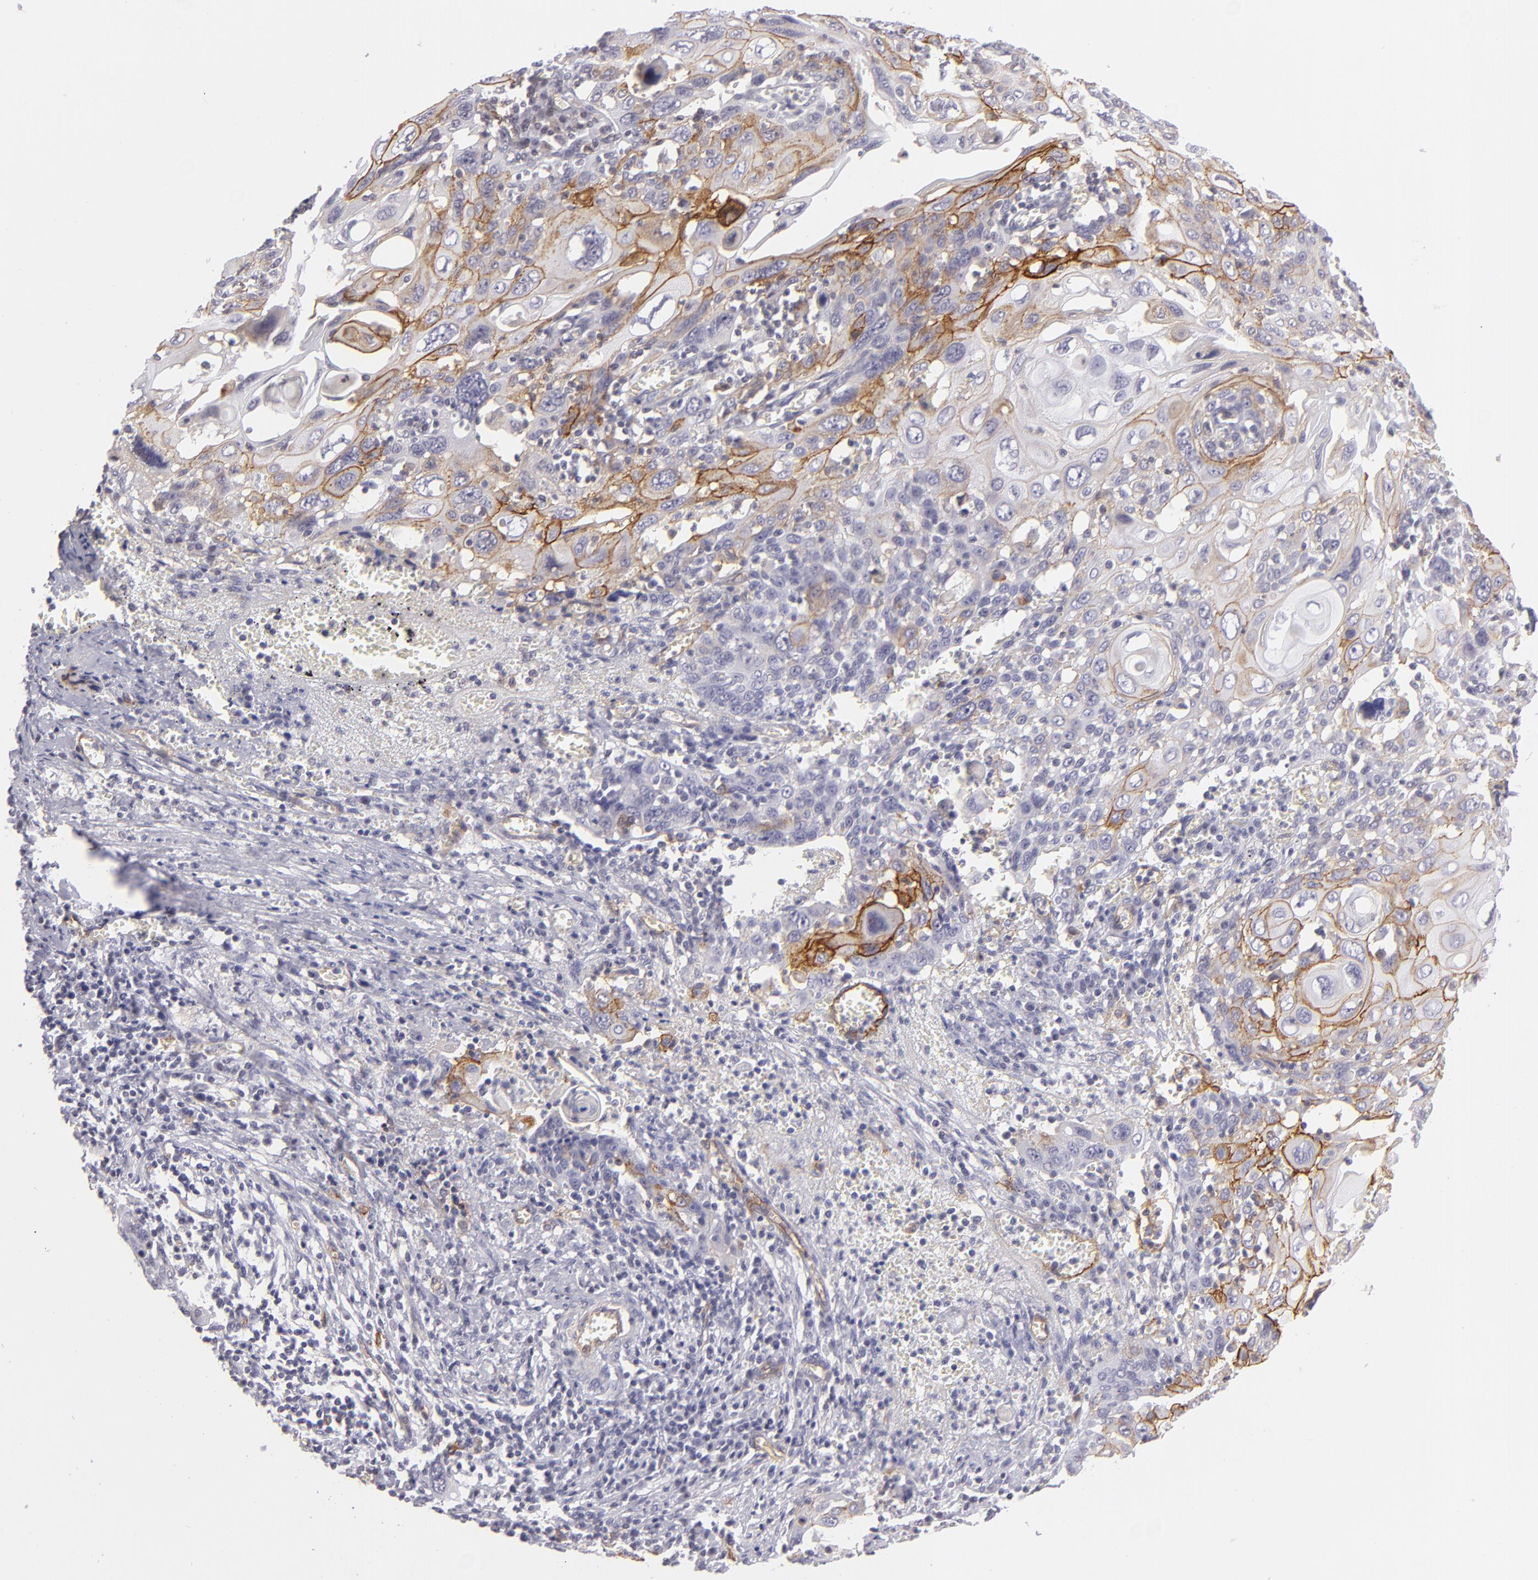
{"staining": {"intensity": "moderate", "quantity": ">75%", "location": "cytoplasmic/membranous"}, "tissue": "cervical cancer", "cell_type": "Tumor cells", "image_type": "cancer", "snomed": [{"axis": "morphology", "description": "Squamous cell carcinoma, NOS"}, {"axis": "topography", "description": "Cervix"}], "caption": "Human cervical squamous cell carcinoma stained with a brown dye reveals moderate cytoplasmic/membranous positive staining in about >75% of tumor cells.", "gene": "THBD", "patient": {"sex": "female", "age": 54}}